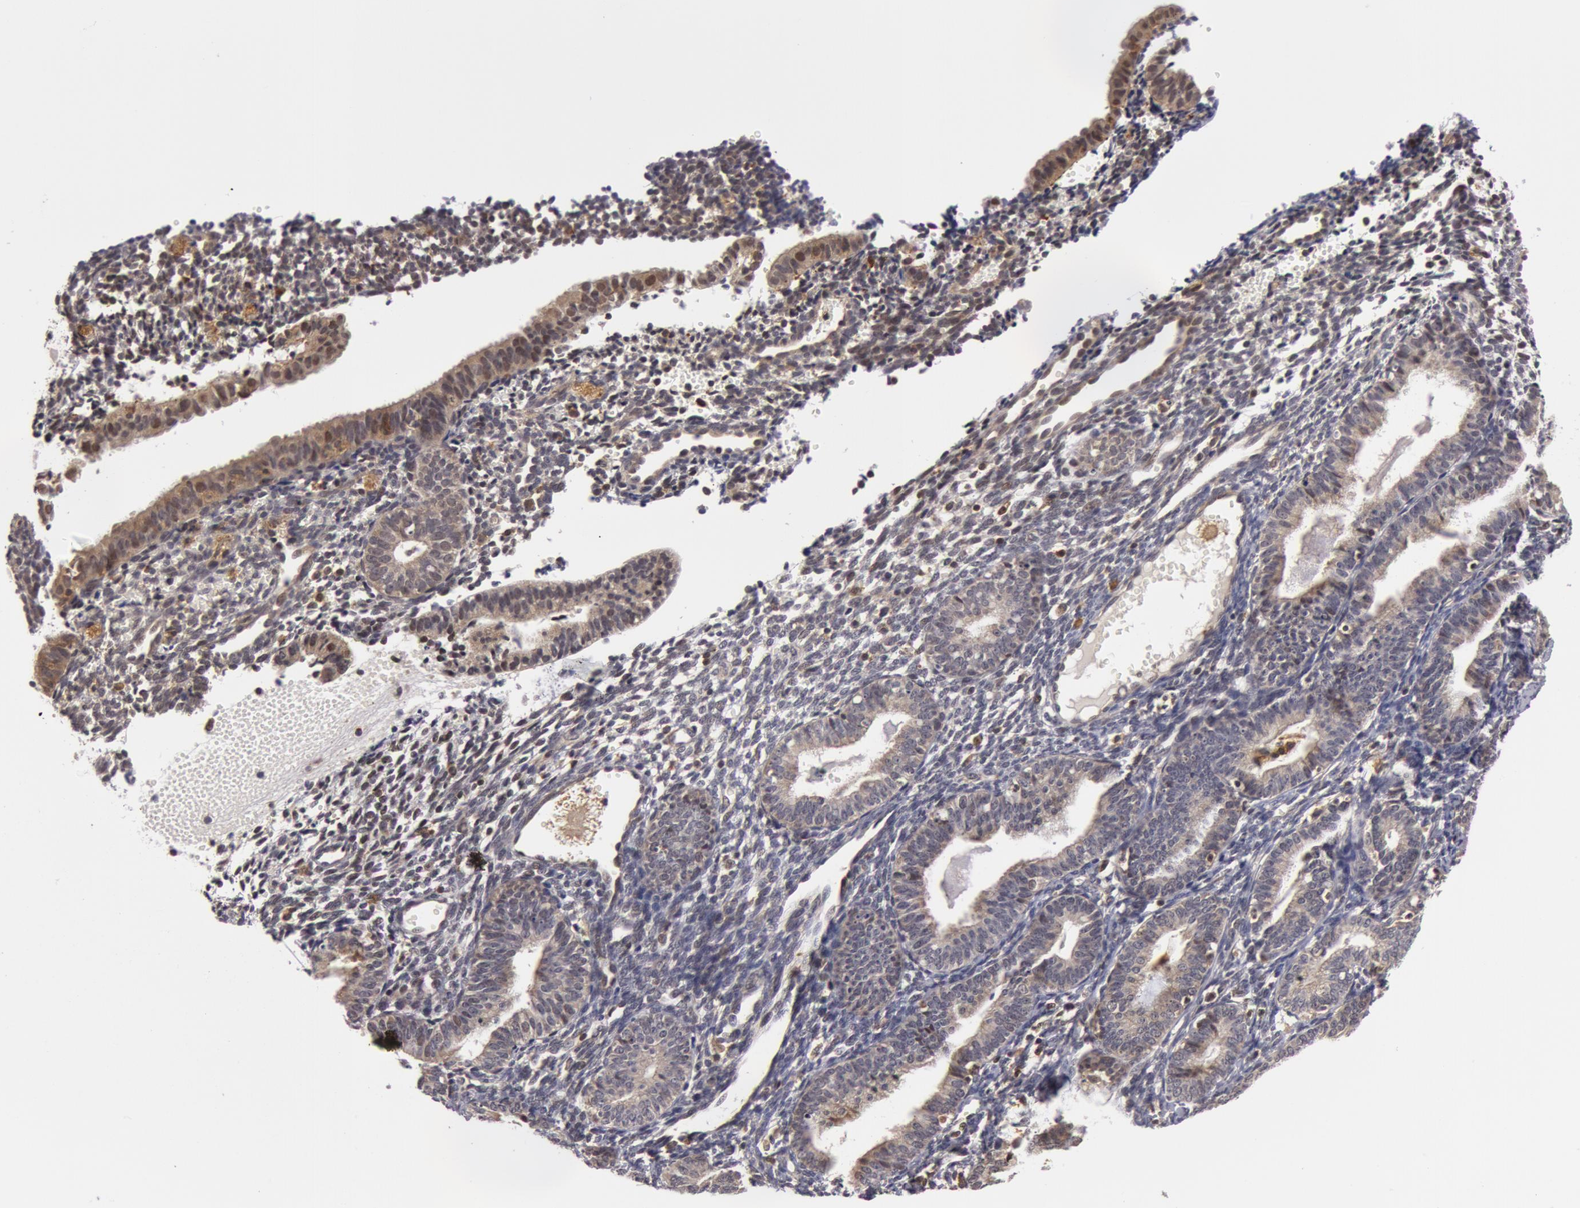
{"staining": {"intensity": "negative", "quantity": "none", "location": "none"}, "tissue": "endometrium", "cell_type": "Cells in endometrial stroma", "image_type": "normal", "snomed": [{"axis": "morphology", "description": "Normal tissue, NOS"}, {"axis": "topography", "description": "Endometrium"}], "caption": "Immunohistochemistry (IHC) photomicrograph of benign endometrium stained for a protein (brown), which shows no positivity in cells in endometrial stroma.", "gene": "ZNF350", "patient": {"sex": "female", "age": 61}}